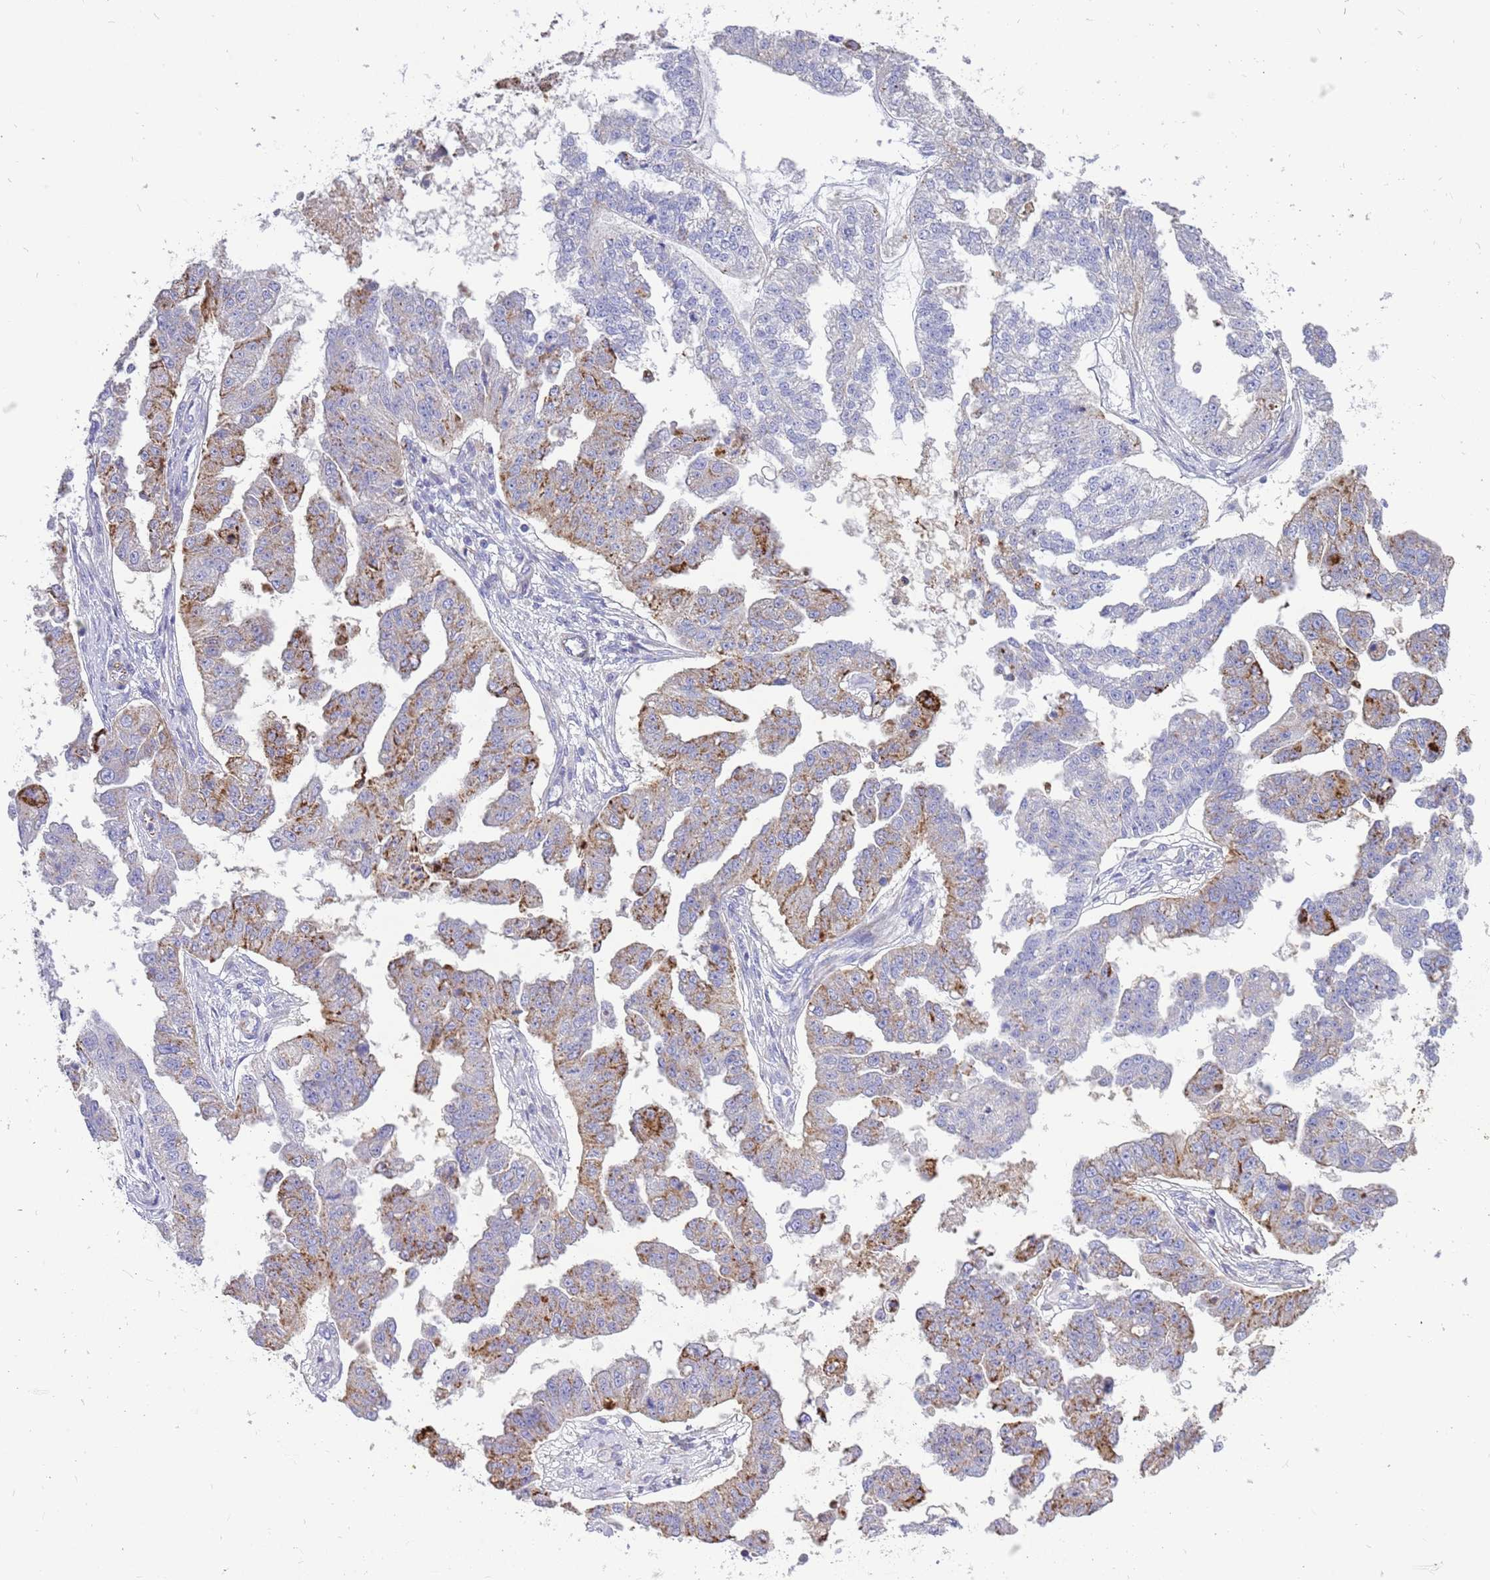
{"staining": {"intensity": "moderate", "quantity": "<25%", "location": "cytoplasmic/membranous"}, "tissue": "ovarian cancer", "cell_type": "Tumor cells", "image_type": "cancer", "snomed": [{"axis": "morphology", "description": "Cystadenocarcinoma, serous, NOS"}, {"axis": "topography", "description": "Ovary"}], "caption": "A high-resolution image shows immunohistochemistry (IHC) staining of serous cystadenocarcinoma (ovarian), which displays moderate cytoplasmic/membranous expression in about <25% of tumor cells.", "gene": "ZDHHC1", "patient": {"sex": "female", "age": 58}}